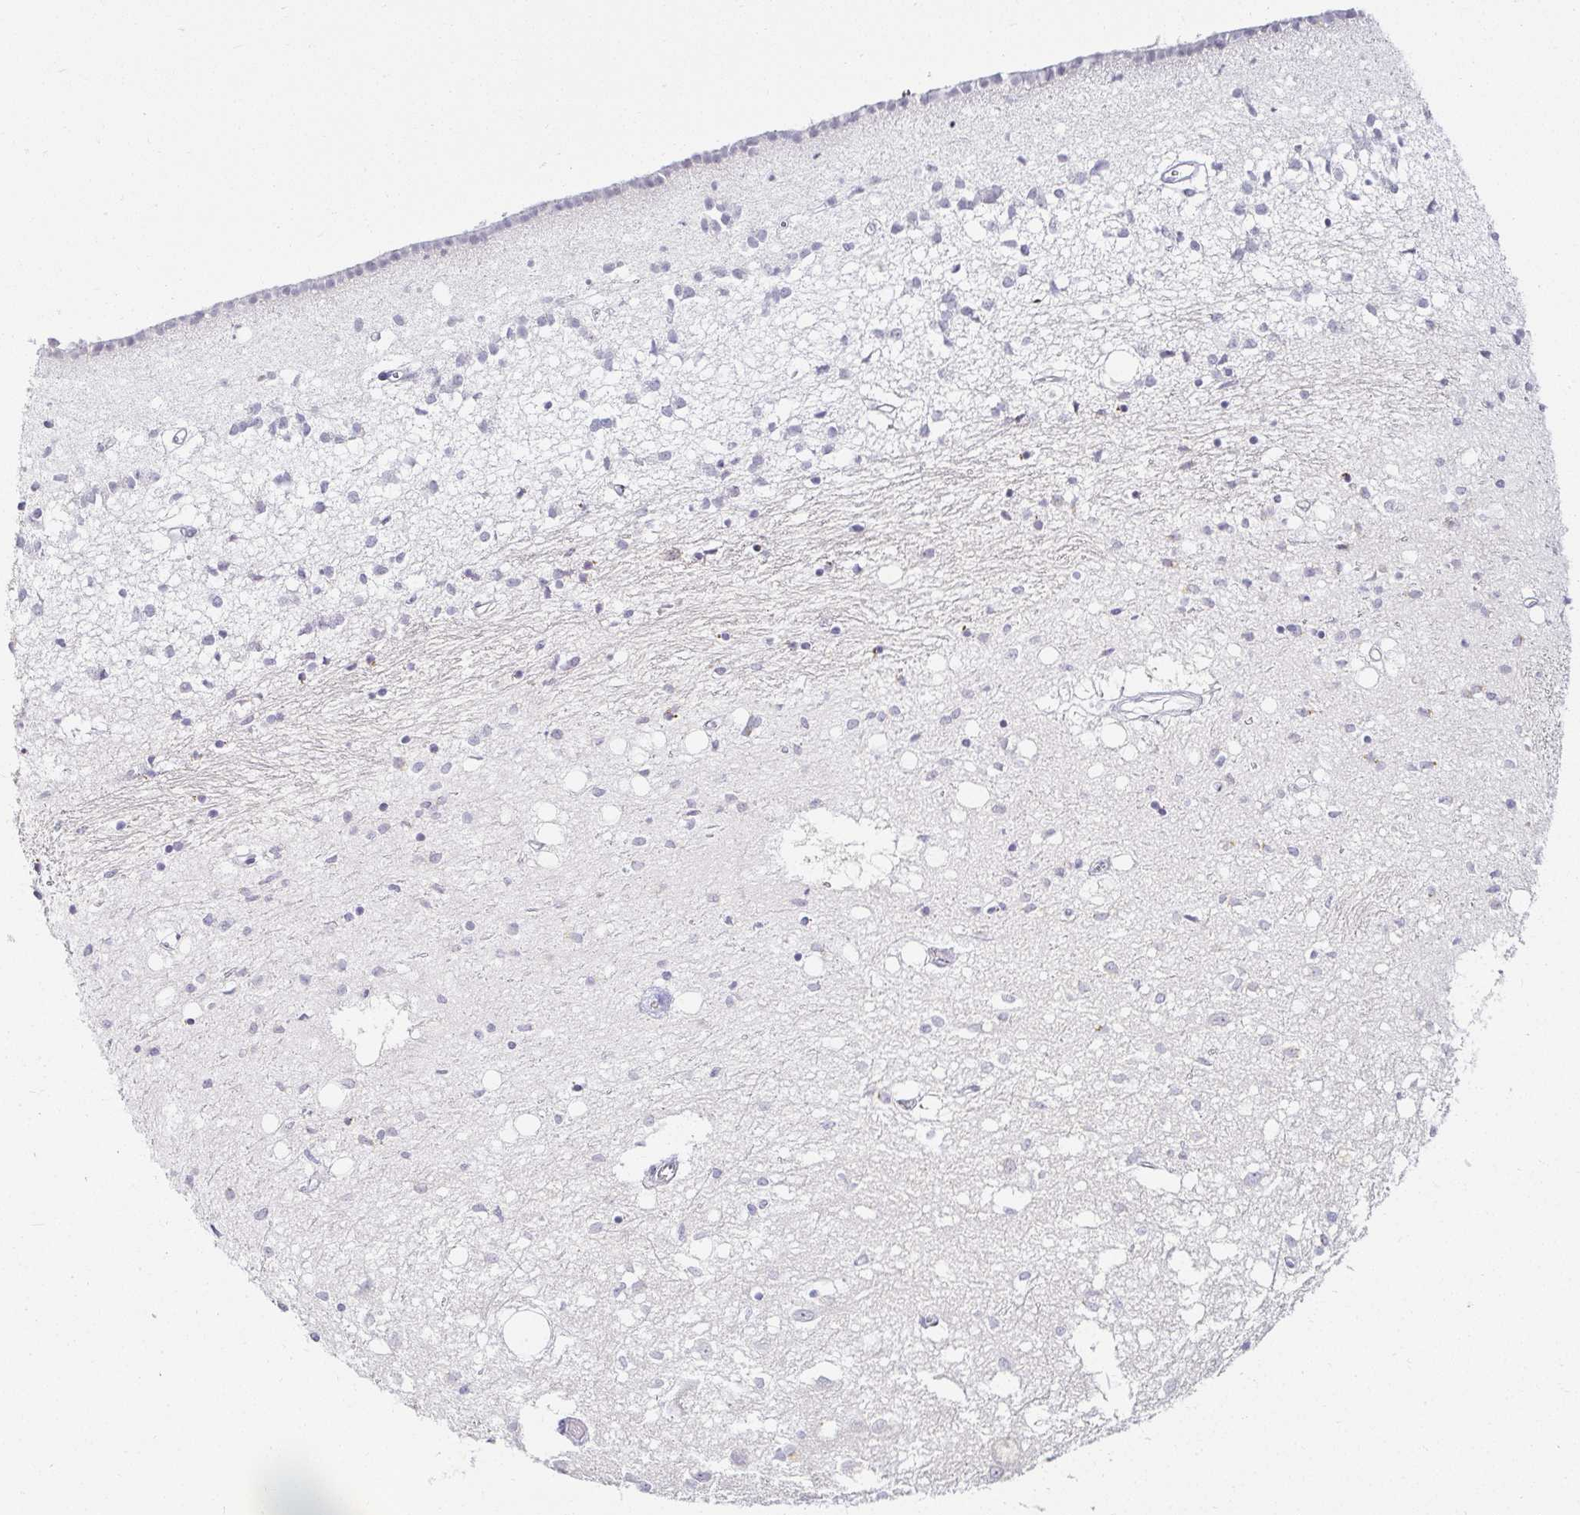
{"staining": {"intensity": "negative", "quantity": "none", "location": "none"}, "tissue": "caudate", "cell_type": "Glial cells", "image_type": "normal", "snomed": [{"axis": "morphology", "description": "Normal tissue, NOS"}, {"axis": "topography", "description": "Lateral ventricle wall"}], "caption": "Caudate stained for a protein using IHC exhibits no staining glial cells.", "gene": "ACAN", "patient": {"sex": "male", "age": 70}}